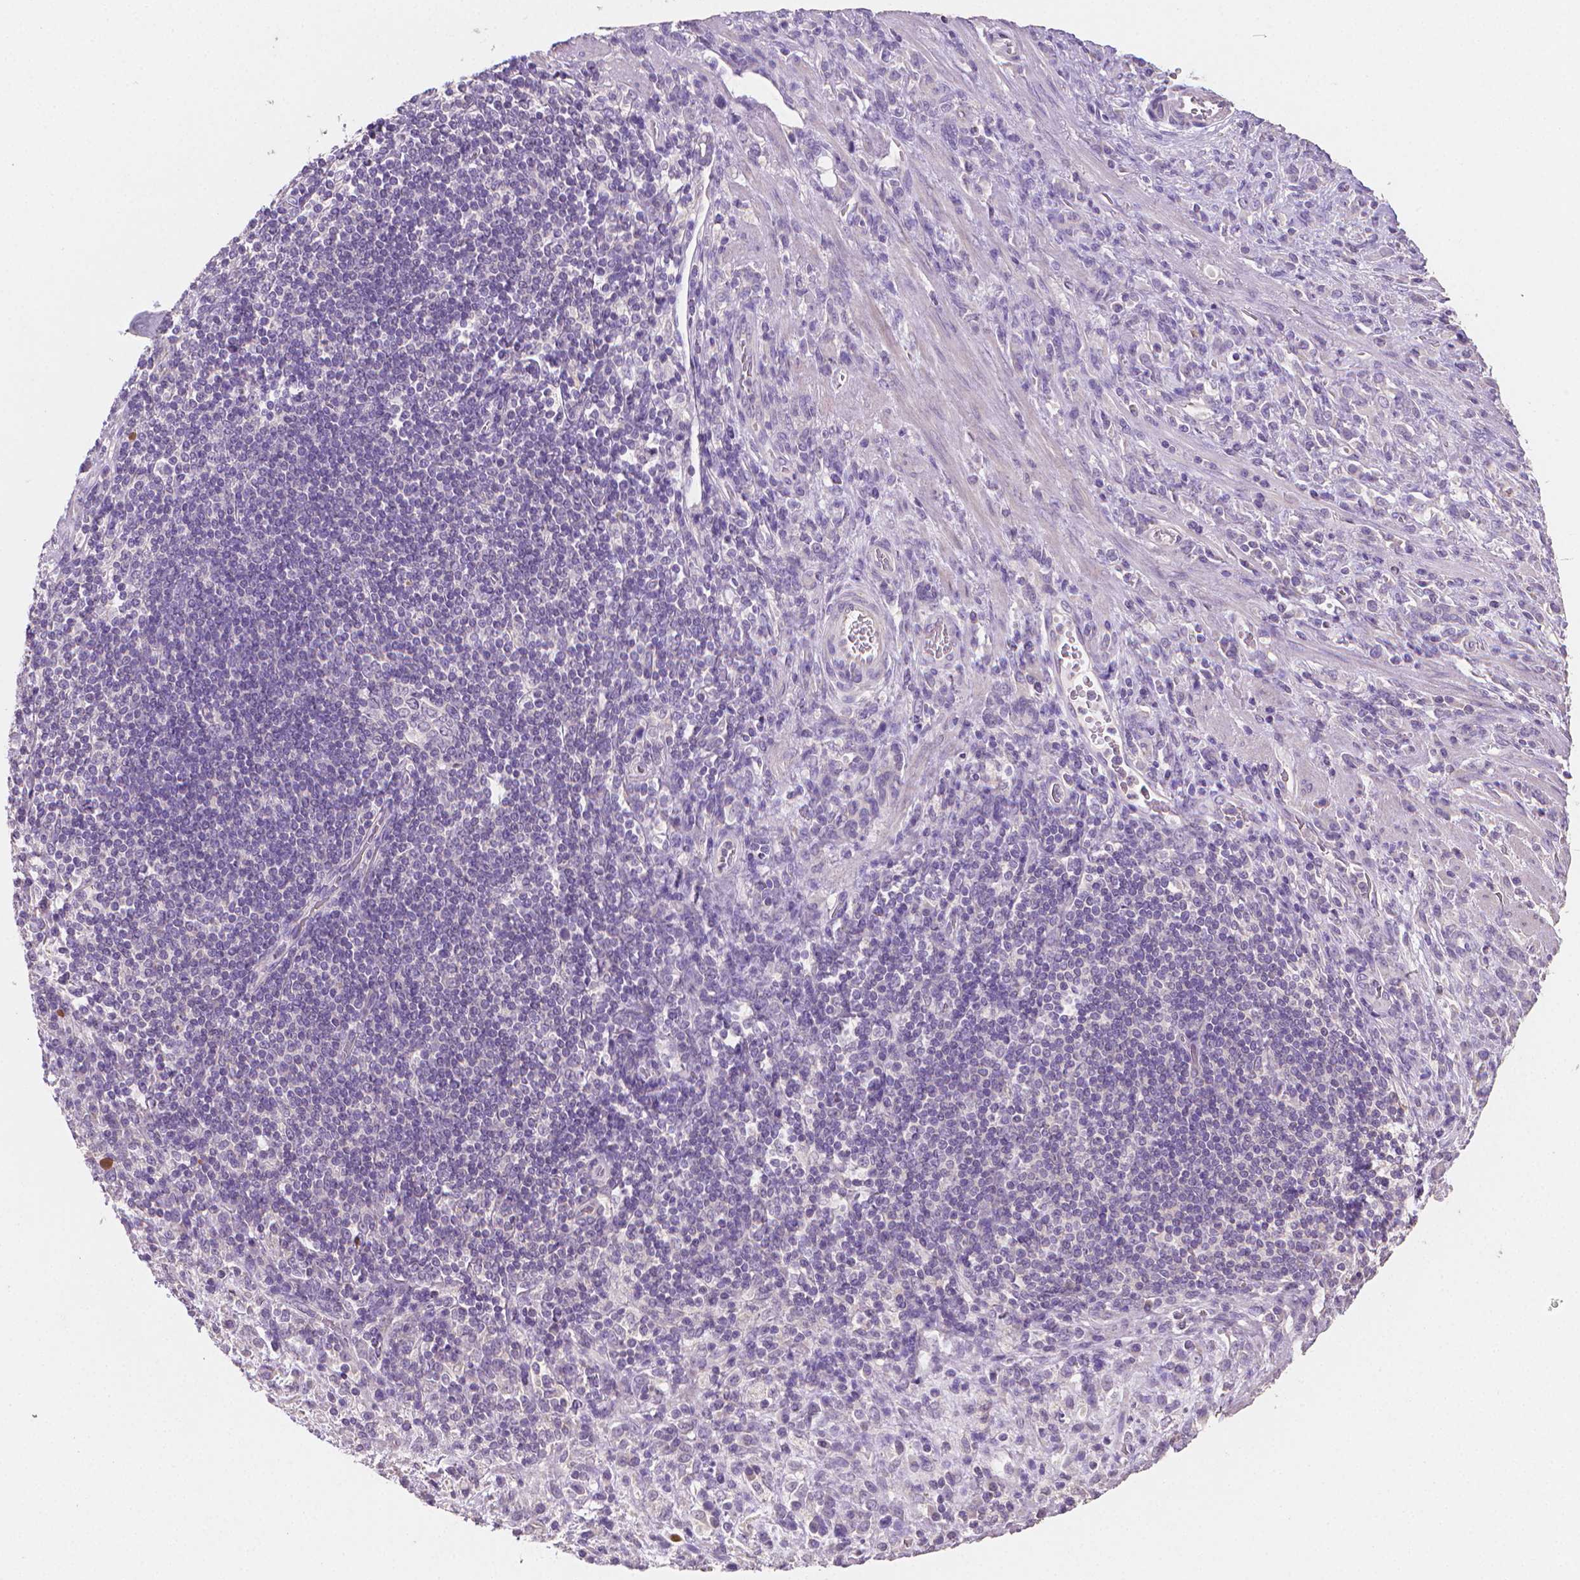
{"staining": {"intensity": "negative", "quantity": "none", "location": "none"}, "tissue": "stomach cancer", "cell_type": "Tumor cells", "image_type": "cancer", "snomed": [{"axis": "morphology", "description": "Adenocarcinoma, NOS"}, {"axis": "topography", "description": "Stomach"}], "caption": "An image of human stomach cancer (adenocarcinoma) is negative for staining in tumor cells.", "gene": "CATIP", "patient": {"sex": "female", "age": 57}}